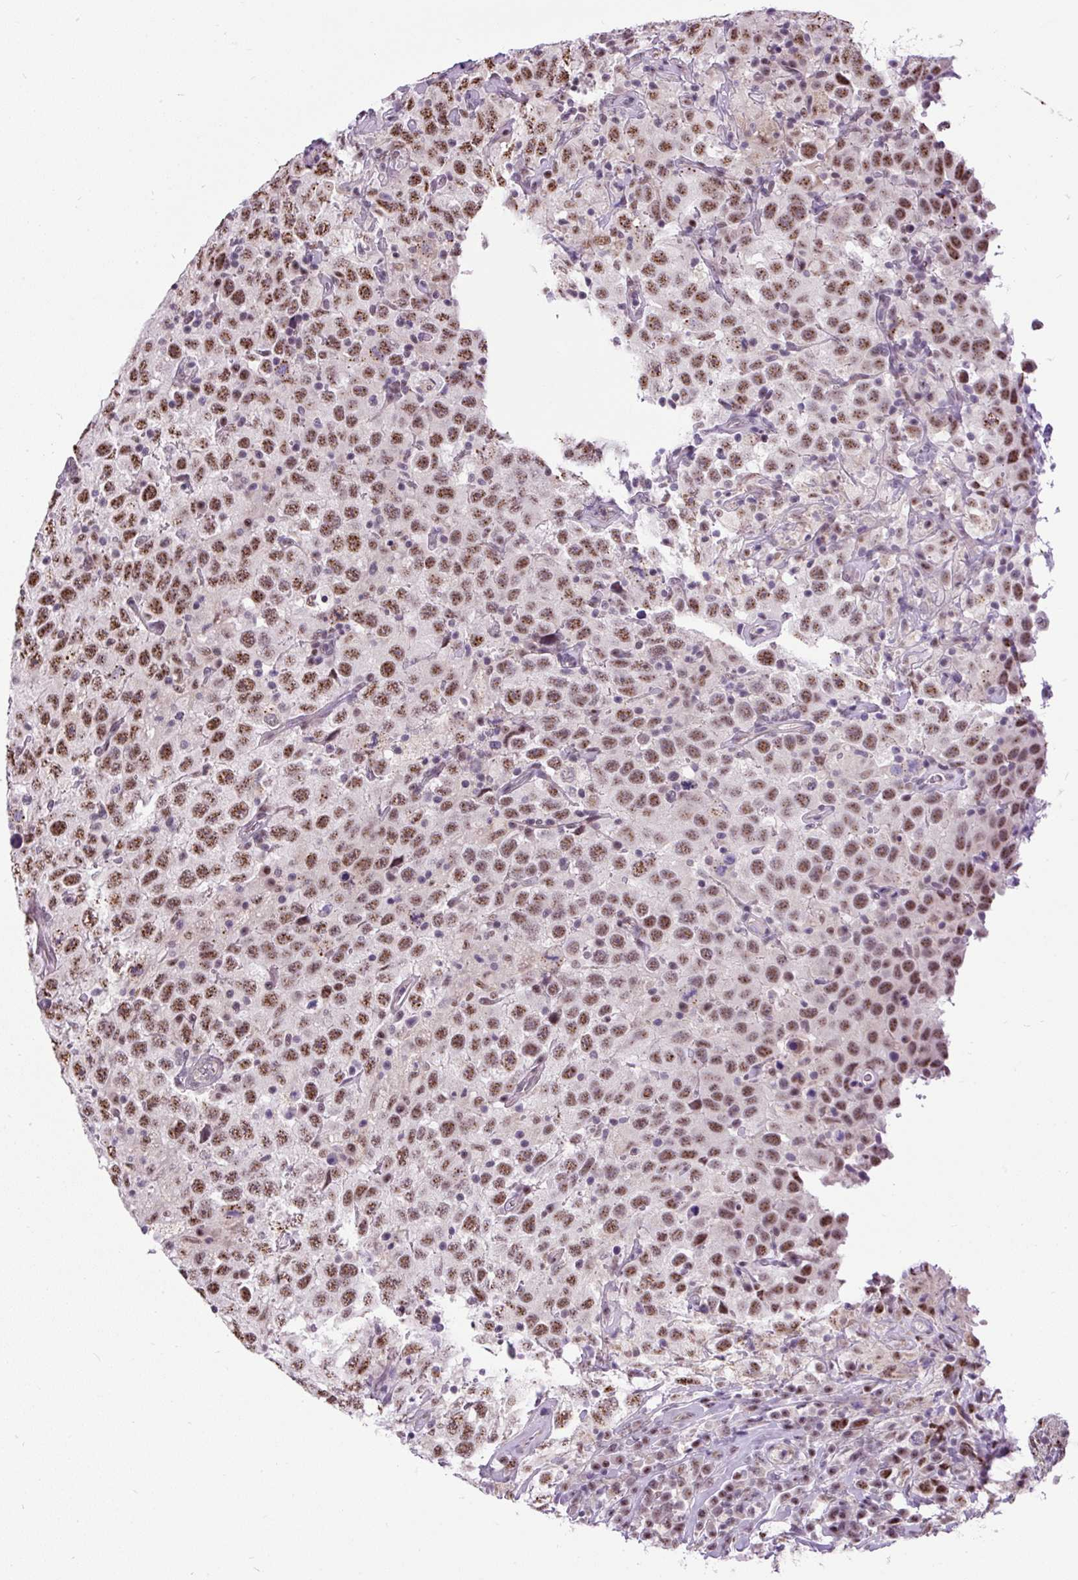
{"staining": {"intensity": "moderate", "quantity": ">75%", "location": "nuclear"}, "tissue": "testis cancer", "cell_type": "Tumor cells", "image_type": "cancer", "snomed": [{"axis": "morphology", "description": "Seminoma, NOS"}, {"axis": "topography", "description": "Testis"}], "caption": "Seminoma (testis) stained with DAB (3,3'-diaminobenzidine) immunohistochemistry exhibits medium levels of moderate nuclear staining in approximately >75% of tumor cells.", "gene": "SMC5", "patient": {"sex": "male", "age": 41}}